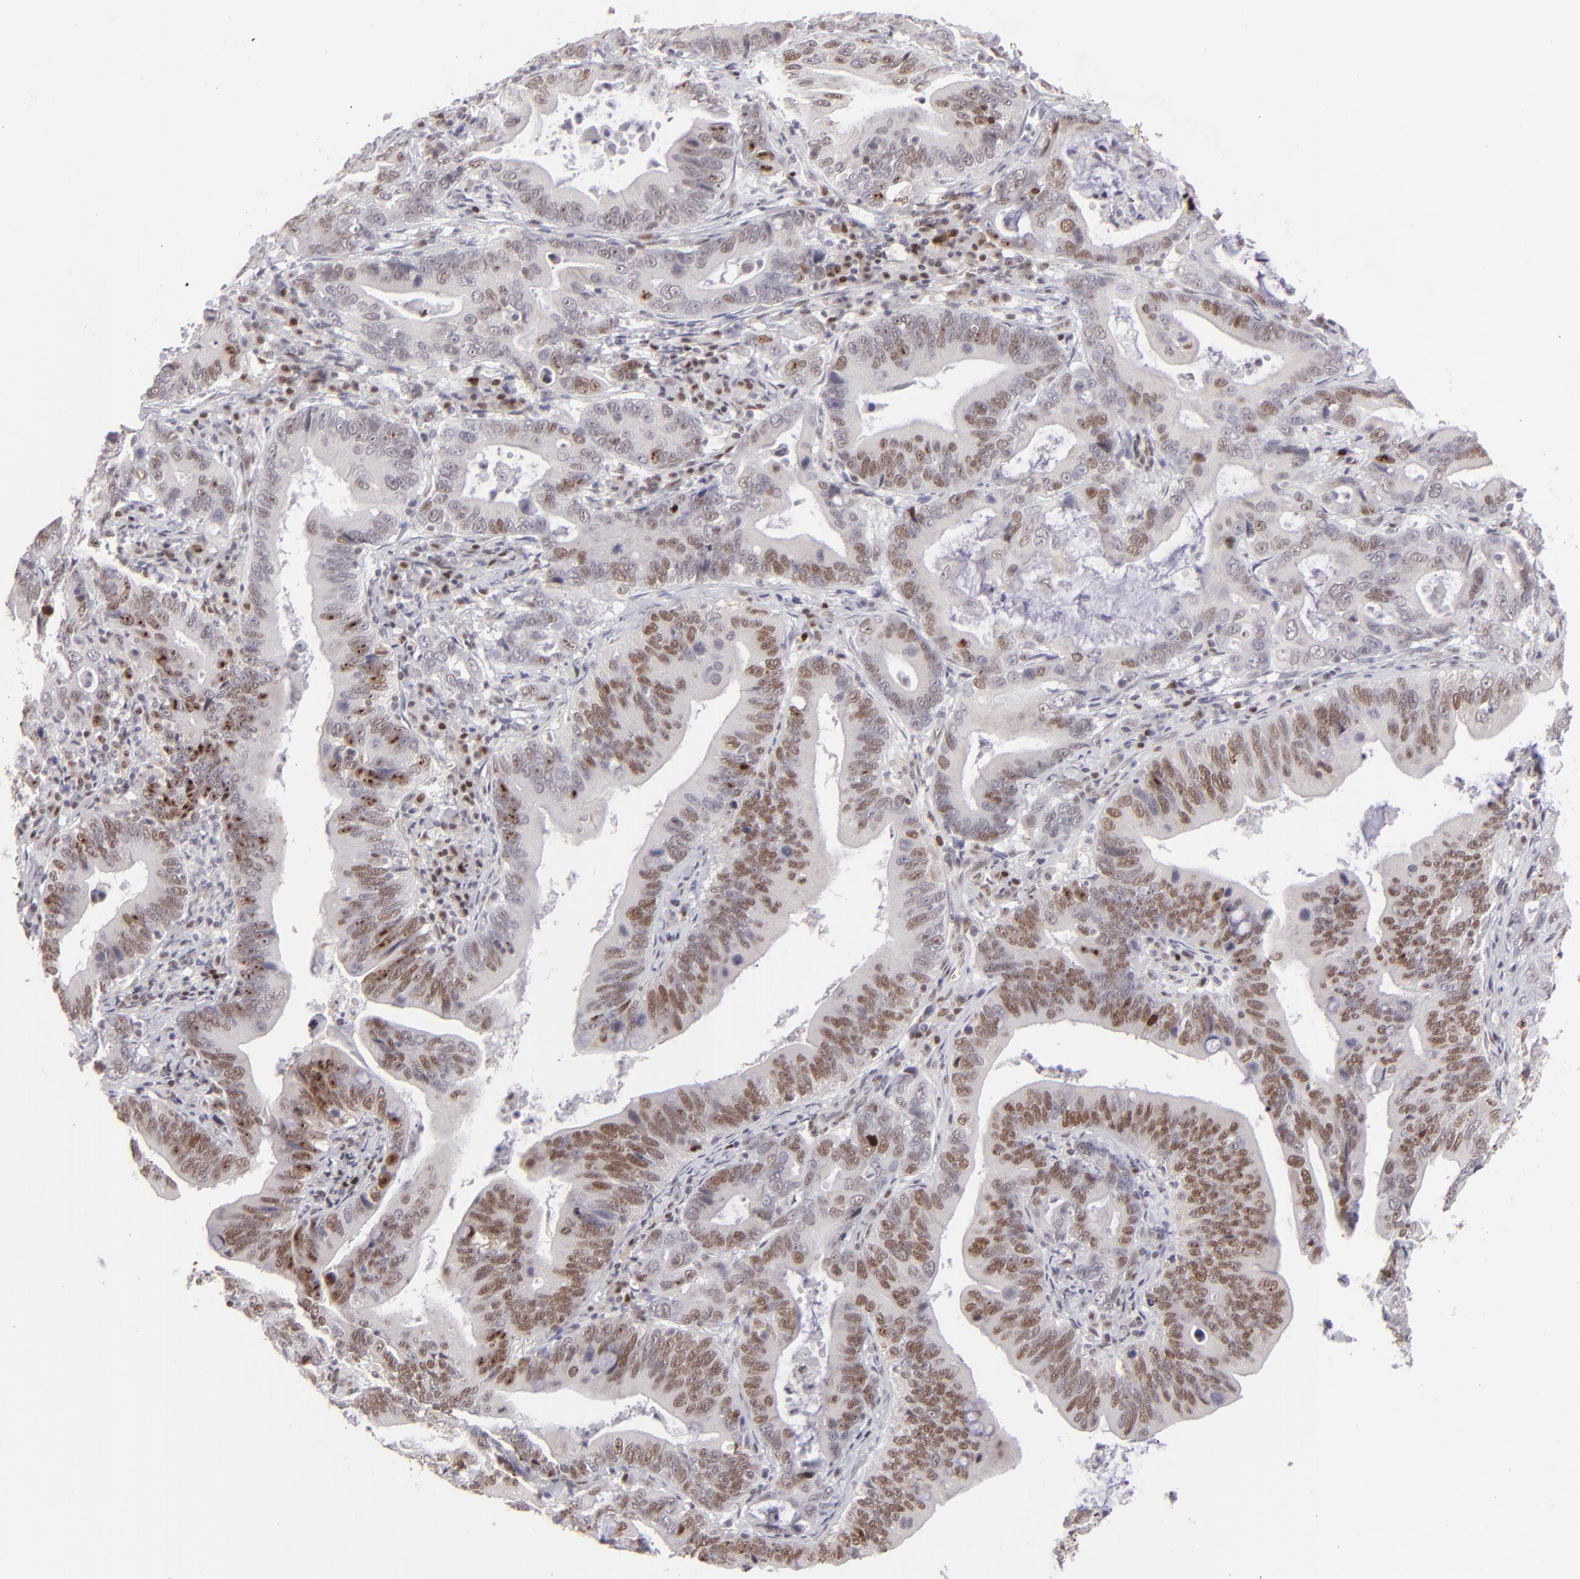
{"staining": {"intensity": "moderate", "quantity": ">75%", "location": "nuclear"}, "tissue": "stomach cancer", "cell_type": "Tumor cells", "image_type": "cancer", "snomed": [{"axis": "morphology", "description": "Adenocarcinoma, NOS"}, {"axis": "topography", "description": "Stomach, upper"}], "caption": "IHC staining of stomach cancer, which shows medium levels of moderate nuclear expression in about >75% of tumor cells indicating moderate nuclear protein positivity. The staining was performed using DAB (brown) for protein detection and nuclei were counterstained in hematoxylin (blue).", "gene": "POU2F1", "patient": {"sex": "male", "age": 63}}